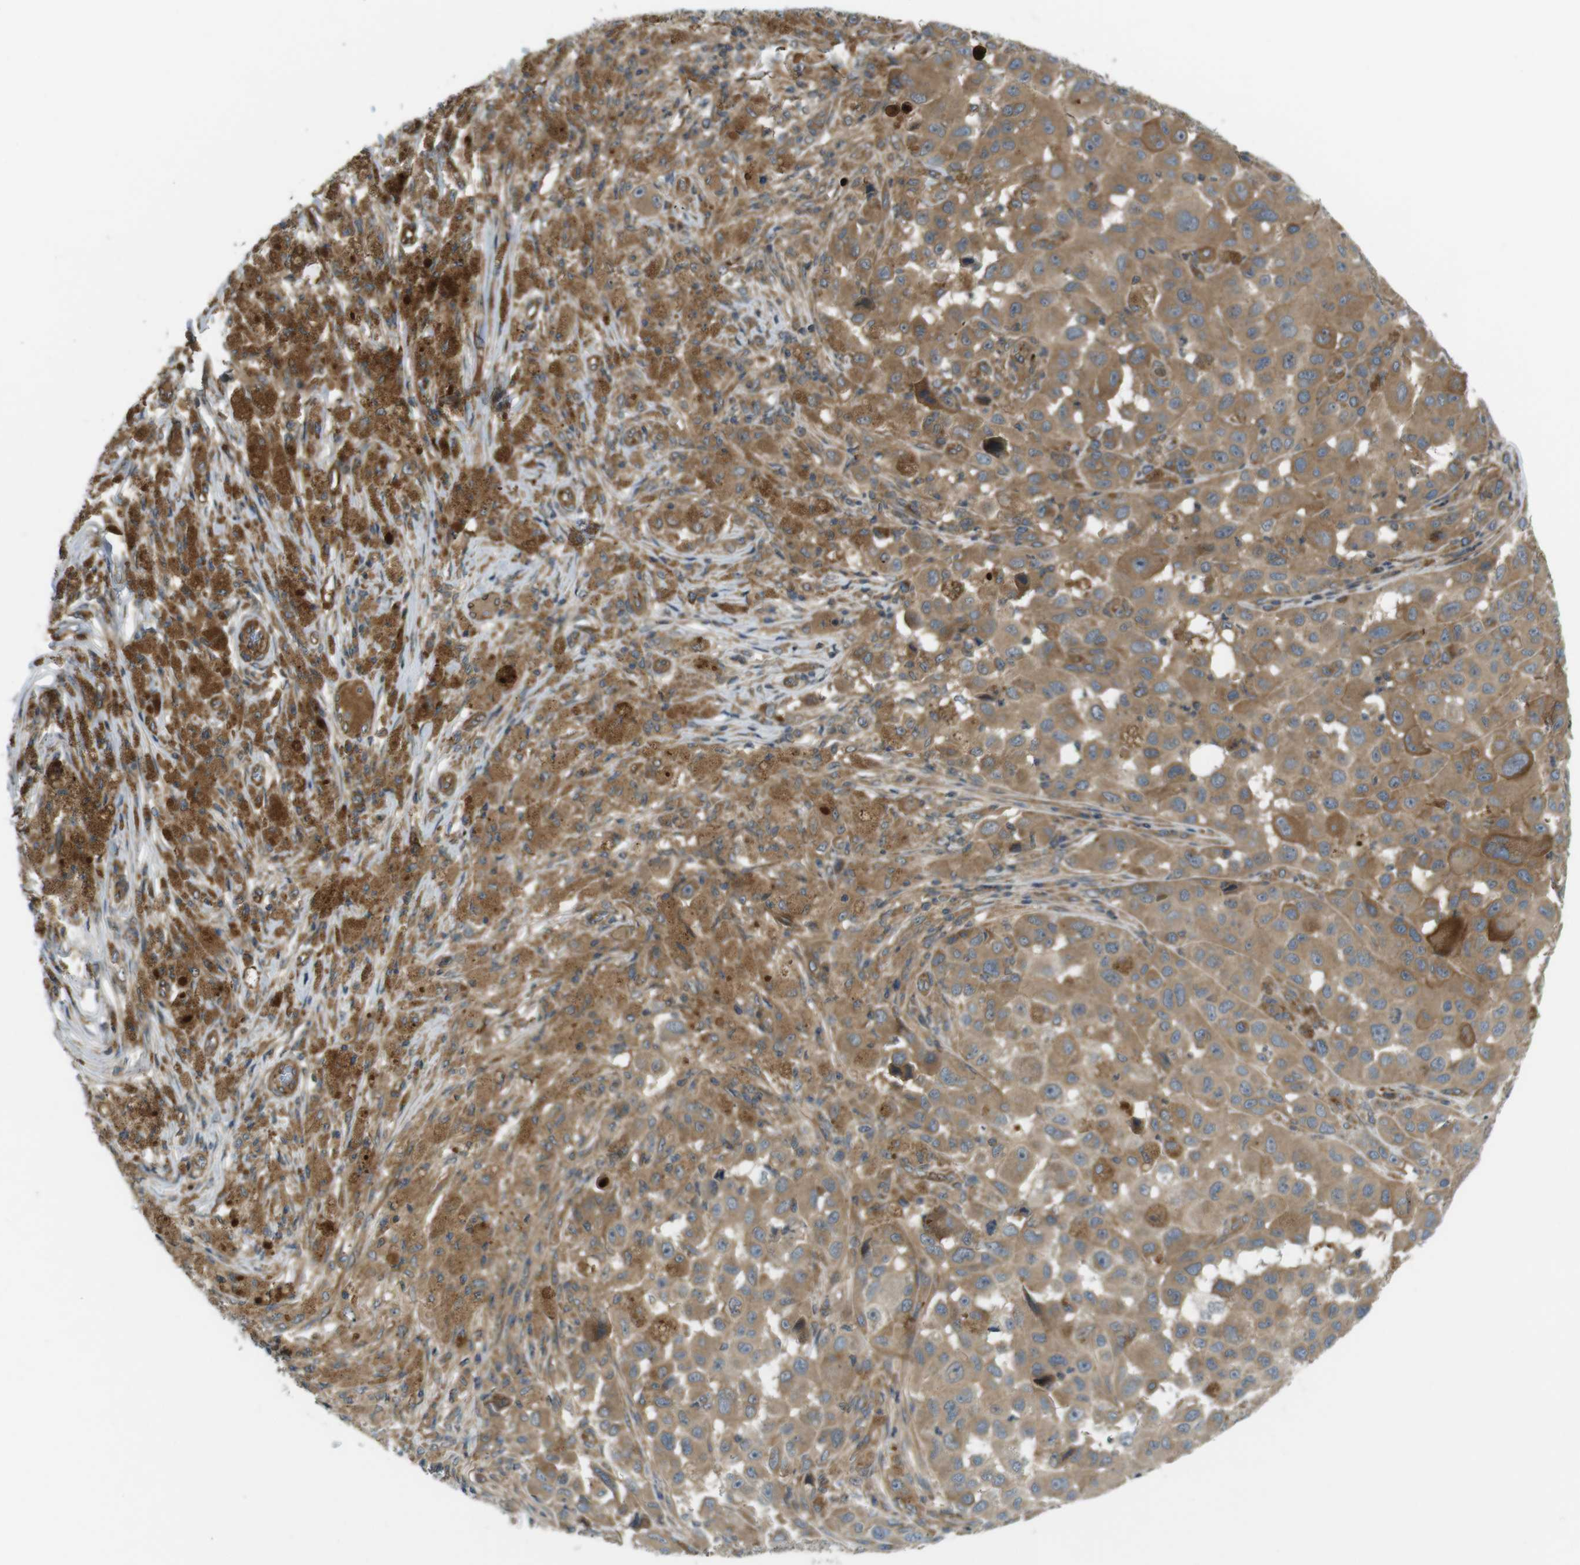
{"staining": {"intensity": "moderate", "quantity": ">75%", "location": "cytoplasmic/membranous"}, "tissue": "melanoma", "cell_type": "Tumor cells", "image_type": "cancer", "snomed": [{"axis": "morphology", "description": "Malignant melanoma, NOS"}, {"axis": "topography", "description": "Skin"}], "caption": "The micrograph displays immunohistochemical staining of malignant melanoma. There is moderate cytoplasmic/membranous expression is present in about >75% of tumor cells.", "gene": "TSC1", "patient": {"sex": "male", "age": 96}}